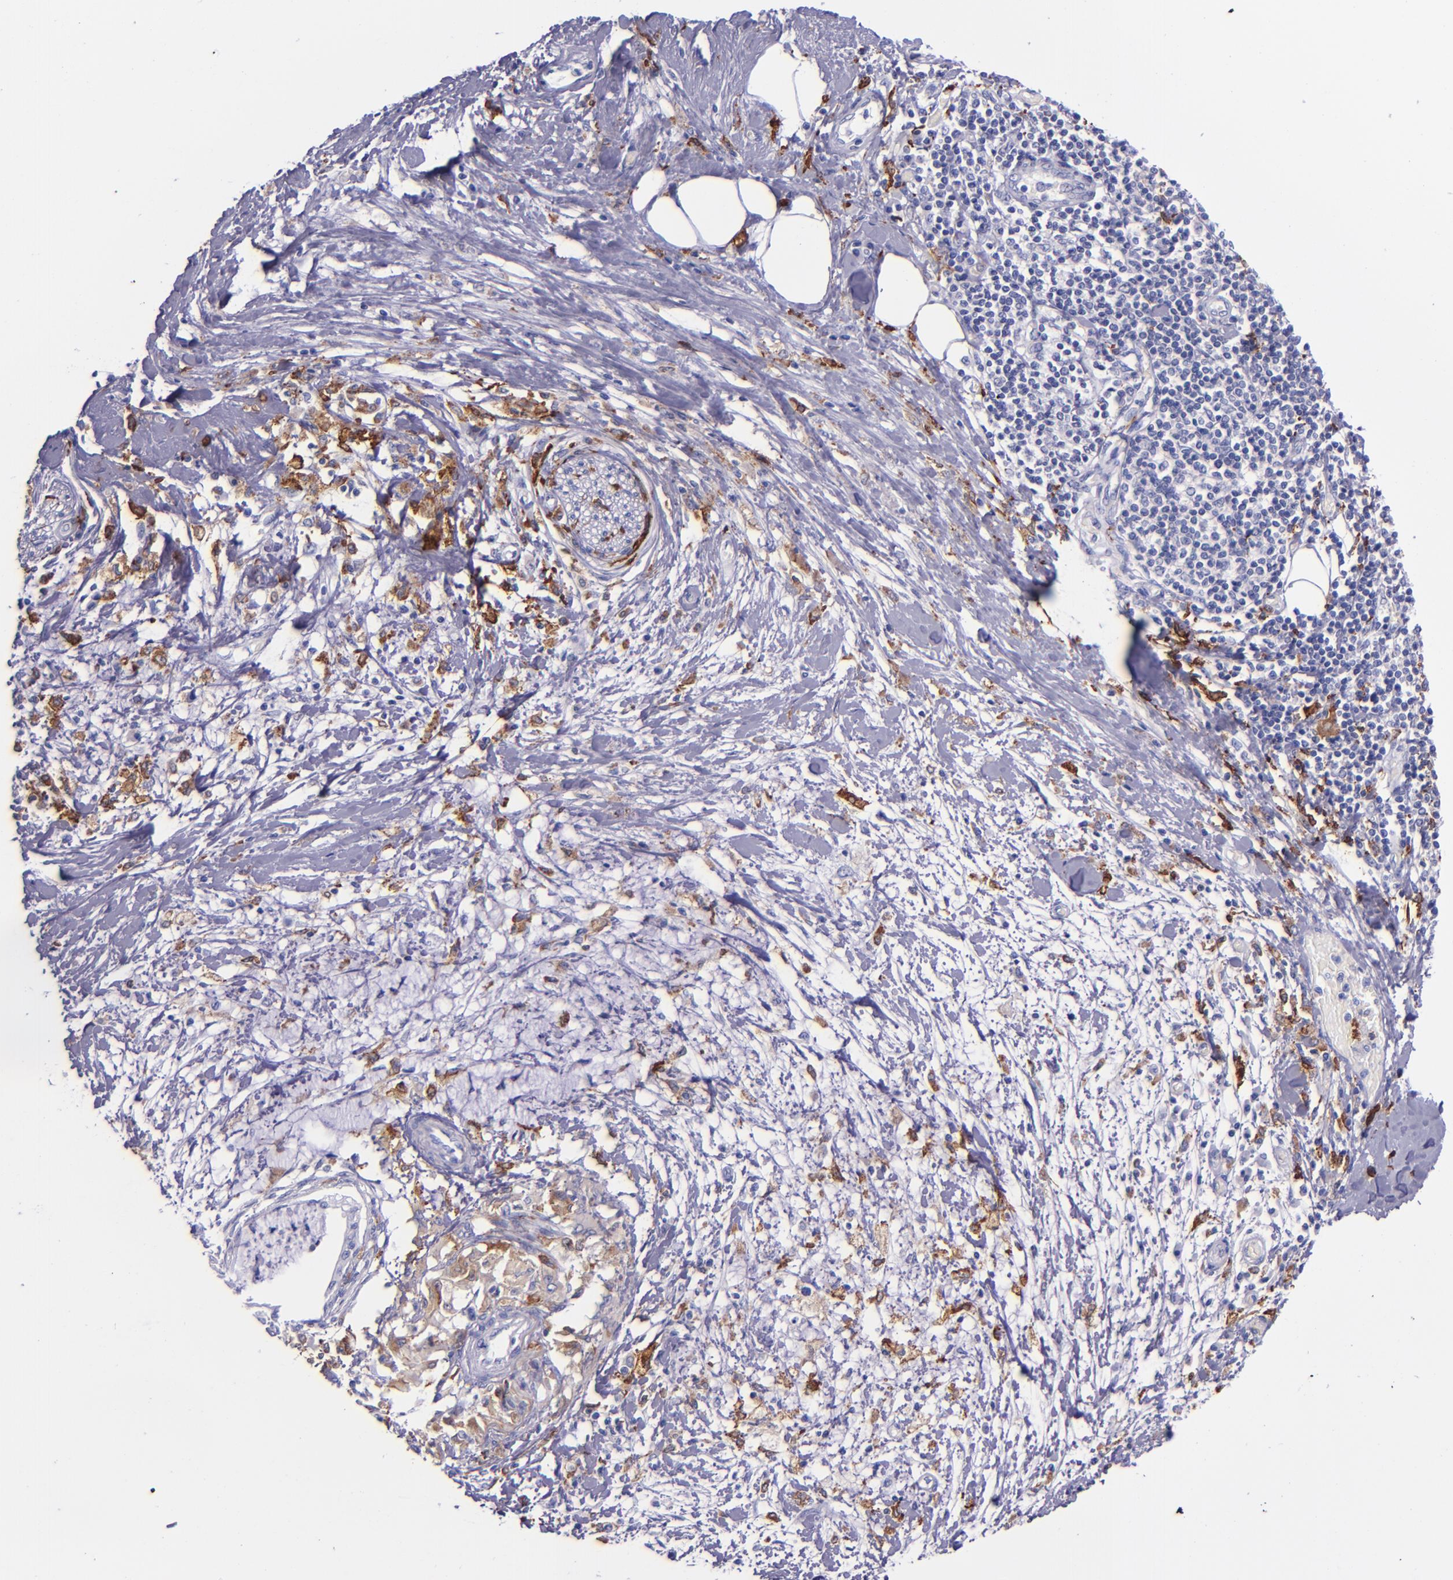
{"staining": {"intensity": "negative", "quantity": "none", "location": "none"}, "tissue": "pancreatic cancer", "cell_type": "Tumor cells", "image_type": "cancer", "snomed": [{"axis": "morphology", "description": "Adenocarcinoma, NOS"}, {"axis": "topography", "description": "Pancreas"}], "caption": "Tumor cells show no significant protein staining in pancreatic cancer (adenocarcinoma).", "gene": "CD163", "patient": {"sex": "female", "age": 64}}